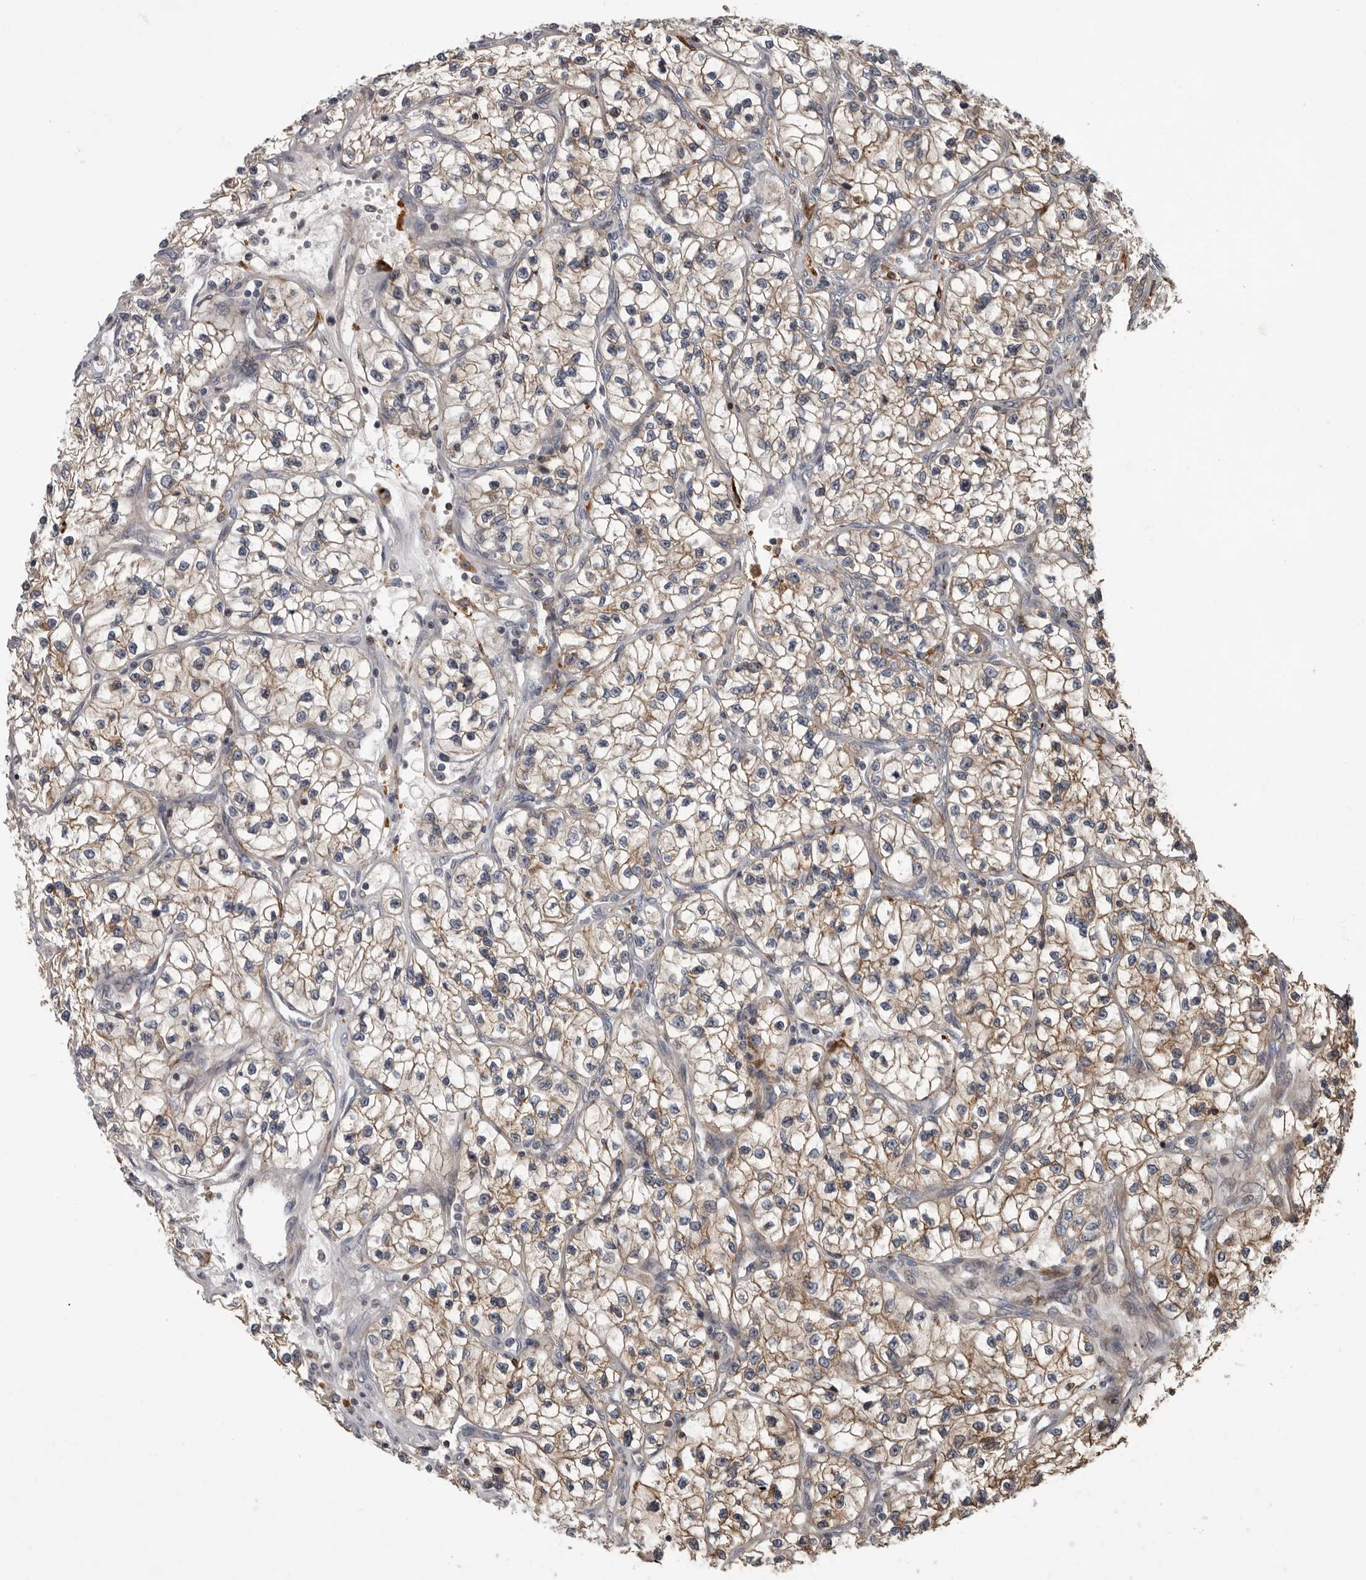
{"staining": {"intensity": "weak", "quantity": ">75%", "location": "cytoplasmic/membranous"}, "tissue": "renal cancer", "cell_type": "Tumor cells", "image_type": "cancer", "snomed": [{"axis": "morphology", "description": "Adenocarcinoma, NOS"}, {"axis": "topography", "description": "Kidney"}], "caption": "Human adenocarcinoma (renal) stained with a protein marker displays weak staining in tumor cells.", "gene": "FGFR4", "patient": {"sex": "female", "age": 57}}